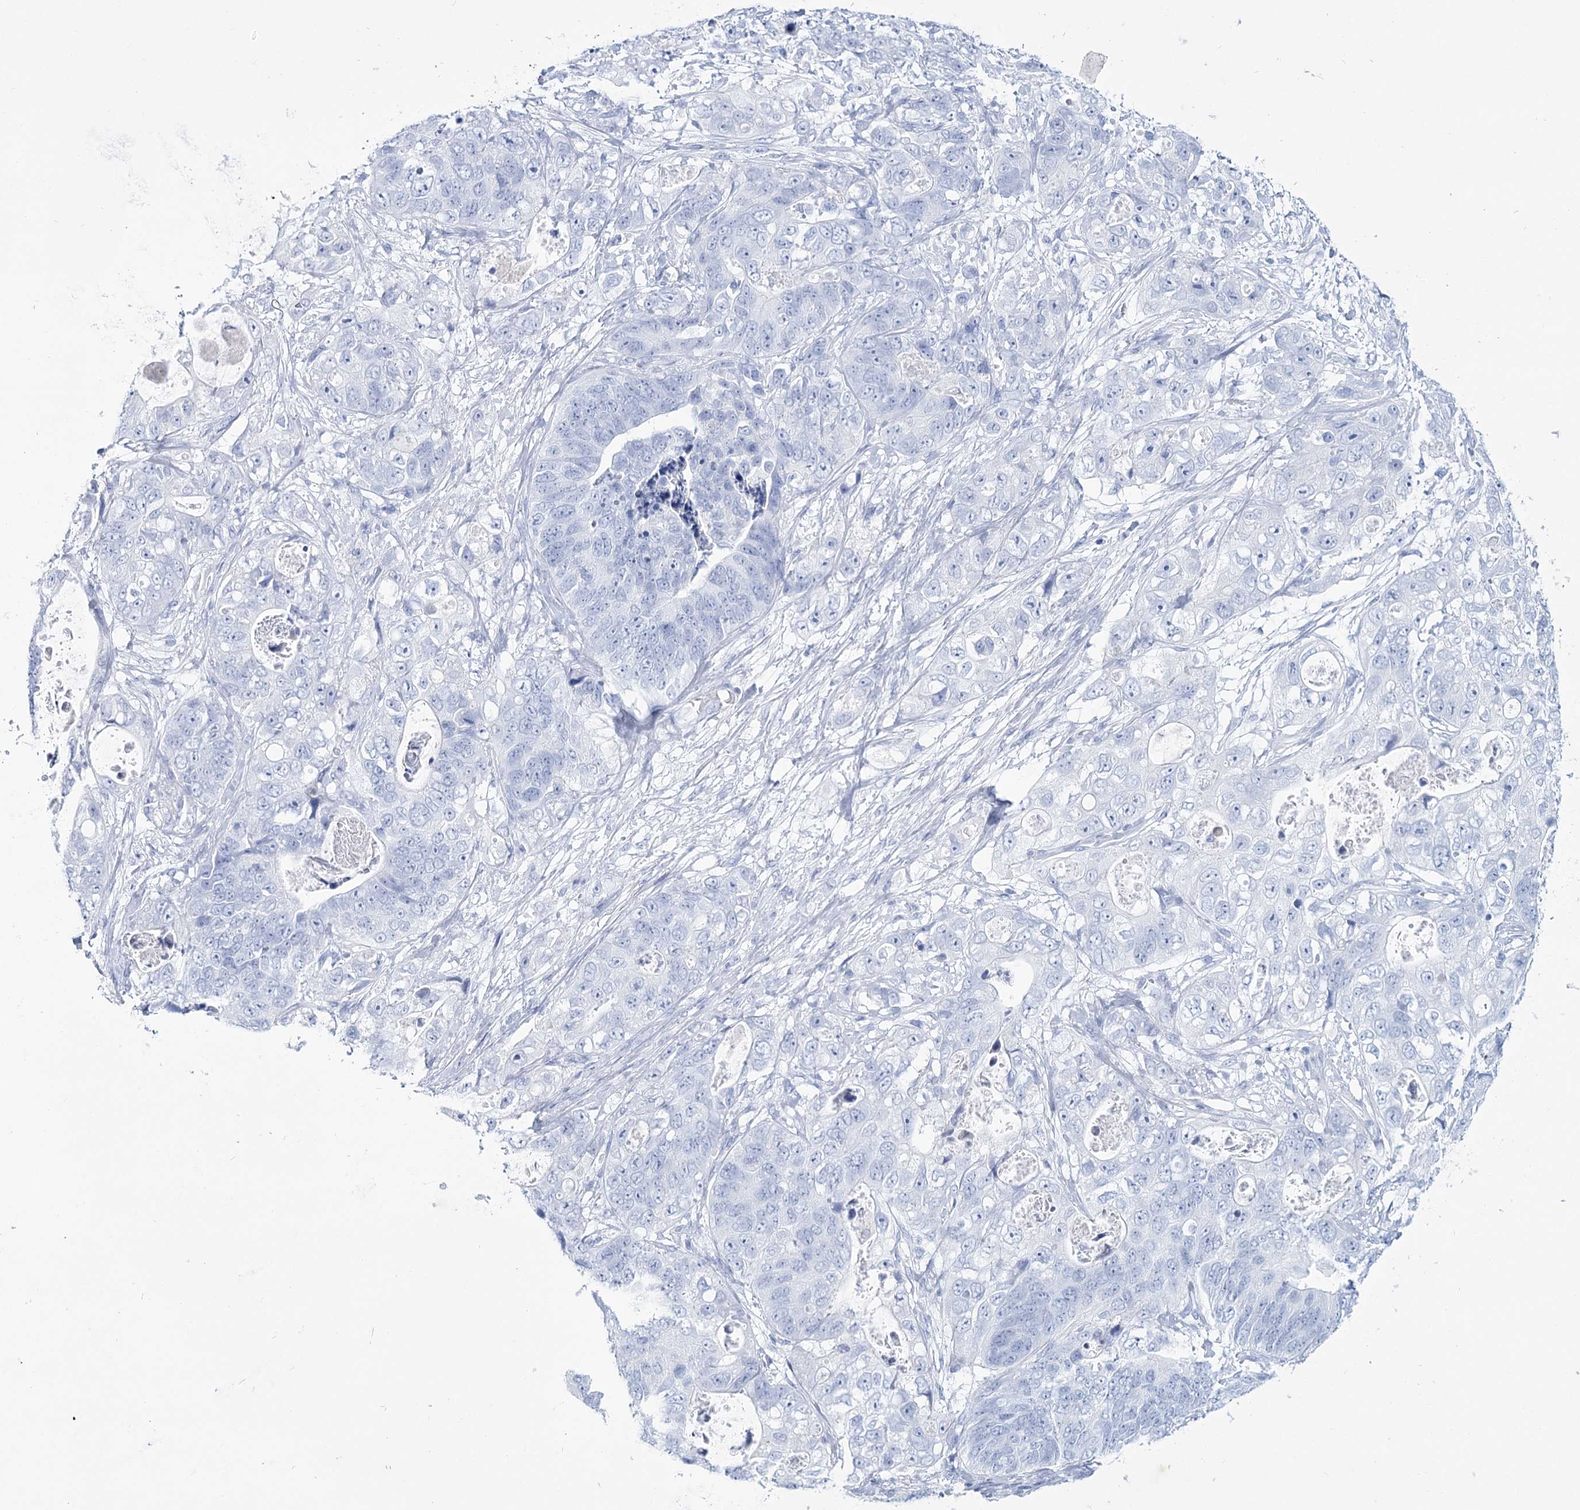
{"staining": {"intensity": "negative", "quantity": "none", "location": "none"}, "tissue": "stomach cancer", "cell_type": "Tumor cells", "image_type": "cancer", "snomed": [{"axis": "morphology", "description": "Adenocarcinoma, NOS"}, {"axis": "topography", "description": "Stomach"}], "caption": "Tumor cells show no significant protein positivity in stomach adenocarcinoma.", "gene": "RNF186", "patient": {"sex": "female", "age": 89}}